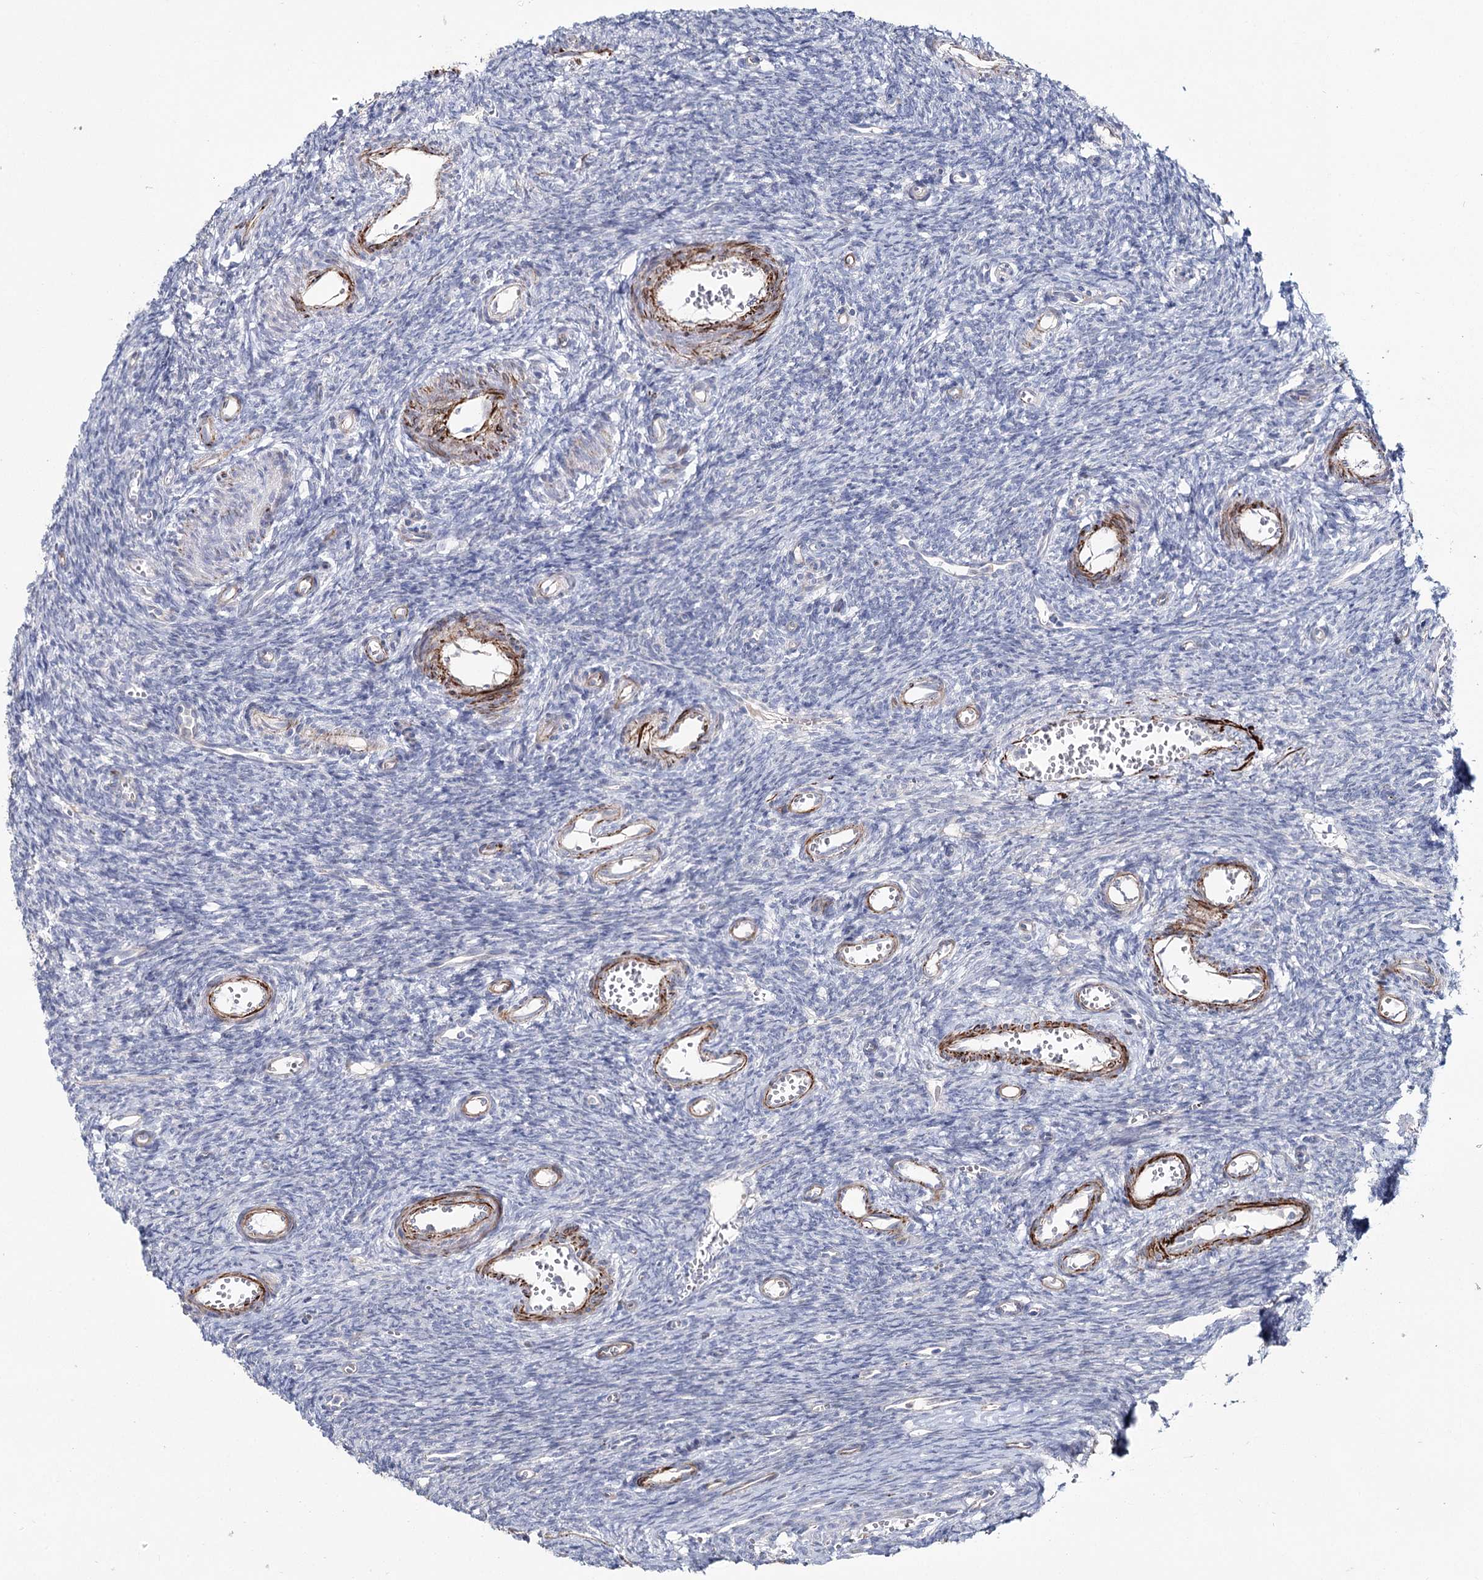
{"staining": {"intensity": "negative", "quantity": "none", "location": "none"}, "tissue": "ovary", "cell_type": "Ovarian stroma cells", "image_type": "normal", "snomed": [{"axis": "morphology", "description": "Normal tissue, NOS"}, {"axis": "topography", "description": "Ovary"}], "caption": "Photomicrograph shows no protein positivity in ovarian stroma cells of benign ovary. (DAB (3,3'-diaminobenzidine) immunohistochemistry visualized using brightfield microscopy, high magnification).", "gene": "SUMF1", "patient": {"sex": "female", "age": 39}}